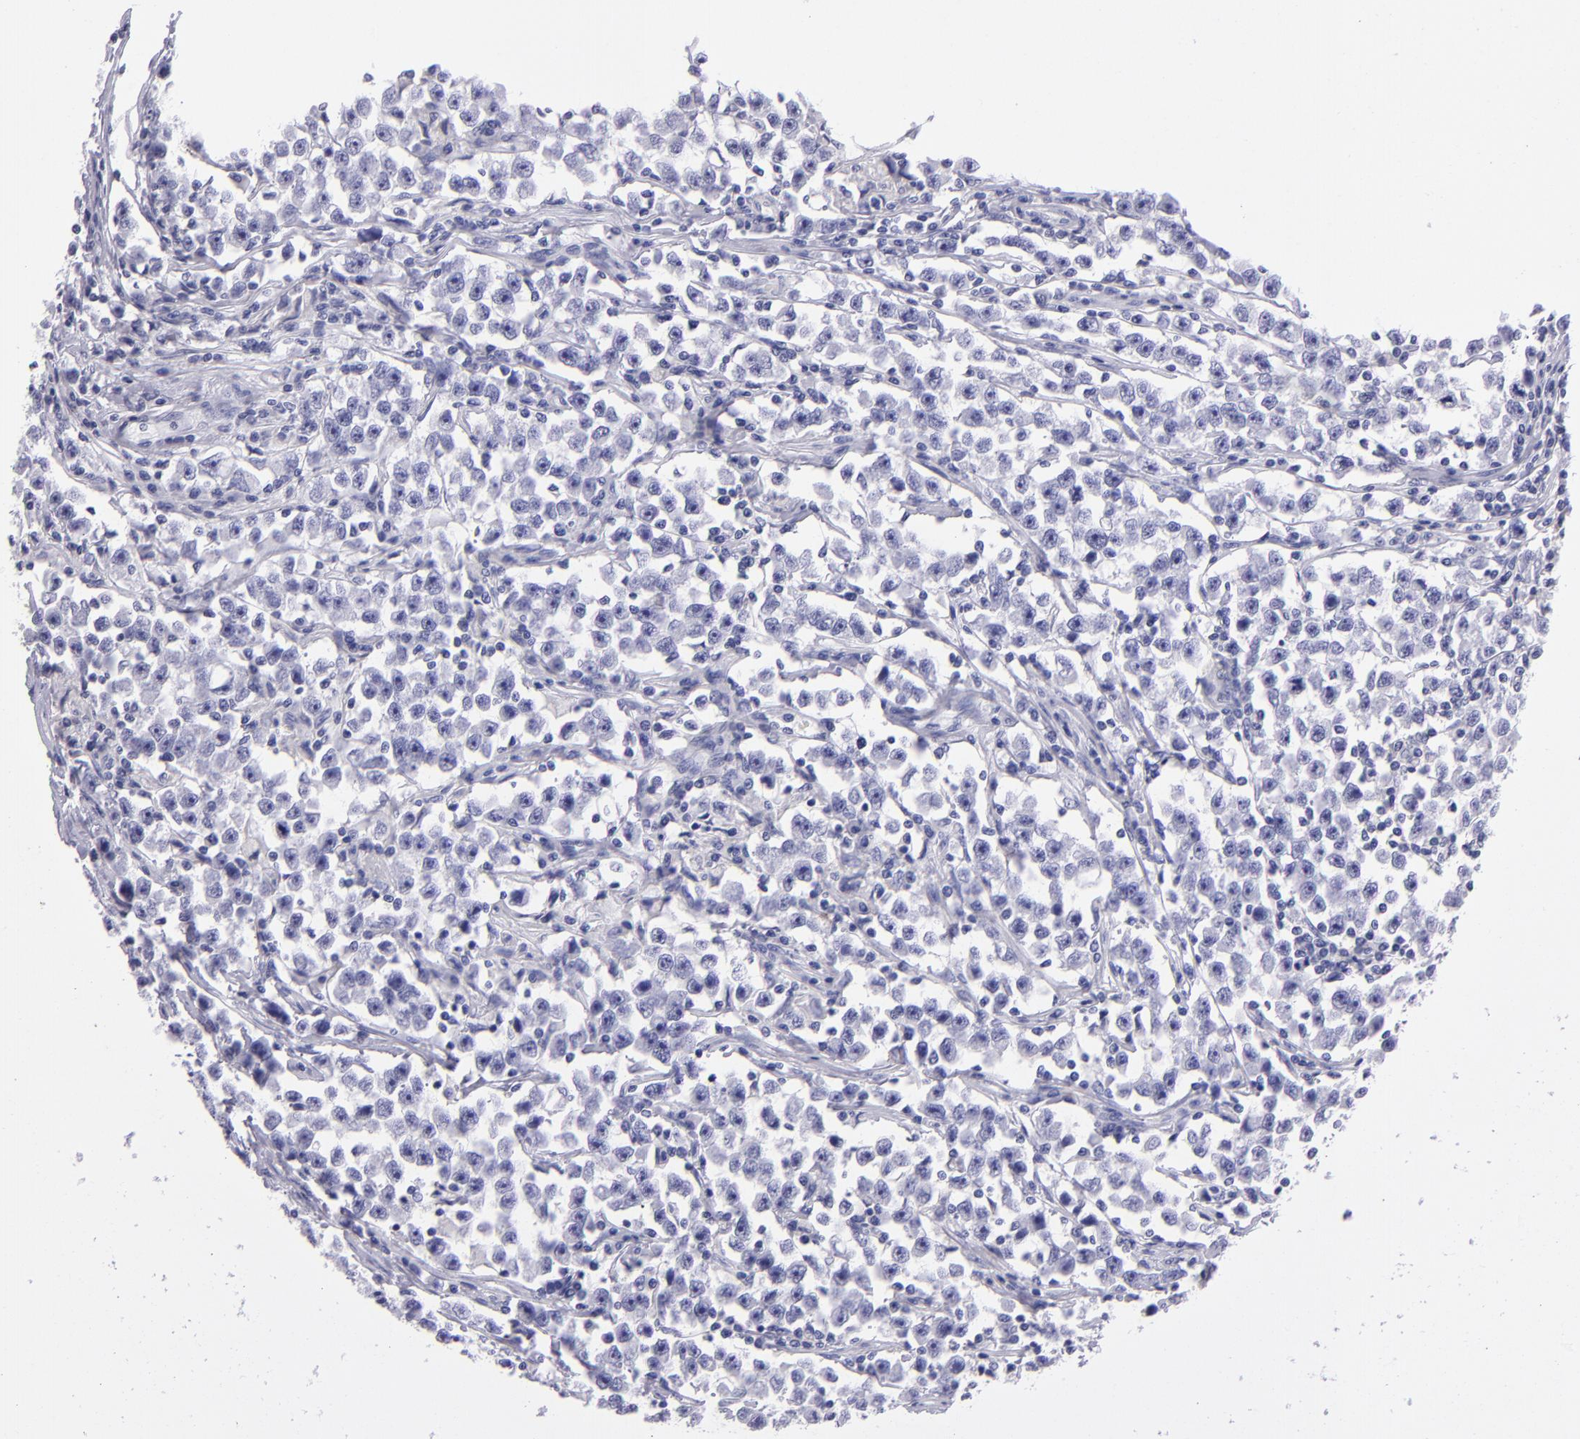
{"staining": {"intensity": "negative", "quantity": "none", "location": "none"}, "tissue": "testis cancer", "cell_type": "Tumor cells", "image_type": "cancer", "snomed": [{"axis": "morphology", "description": "Seminoma, NOS"}, {"axis": "topography", "description": "Testis"}], "caption": "The histopathology image shows no staining of tumor cells in testis cancer.", "gene": "TYRP1", "patient": {"sex": "male", "age": 33}}